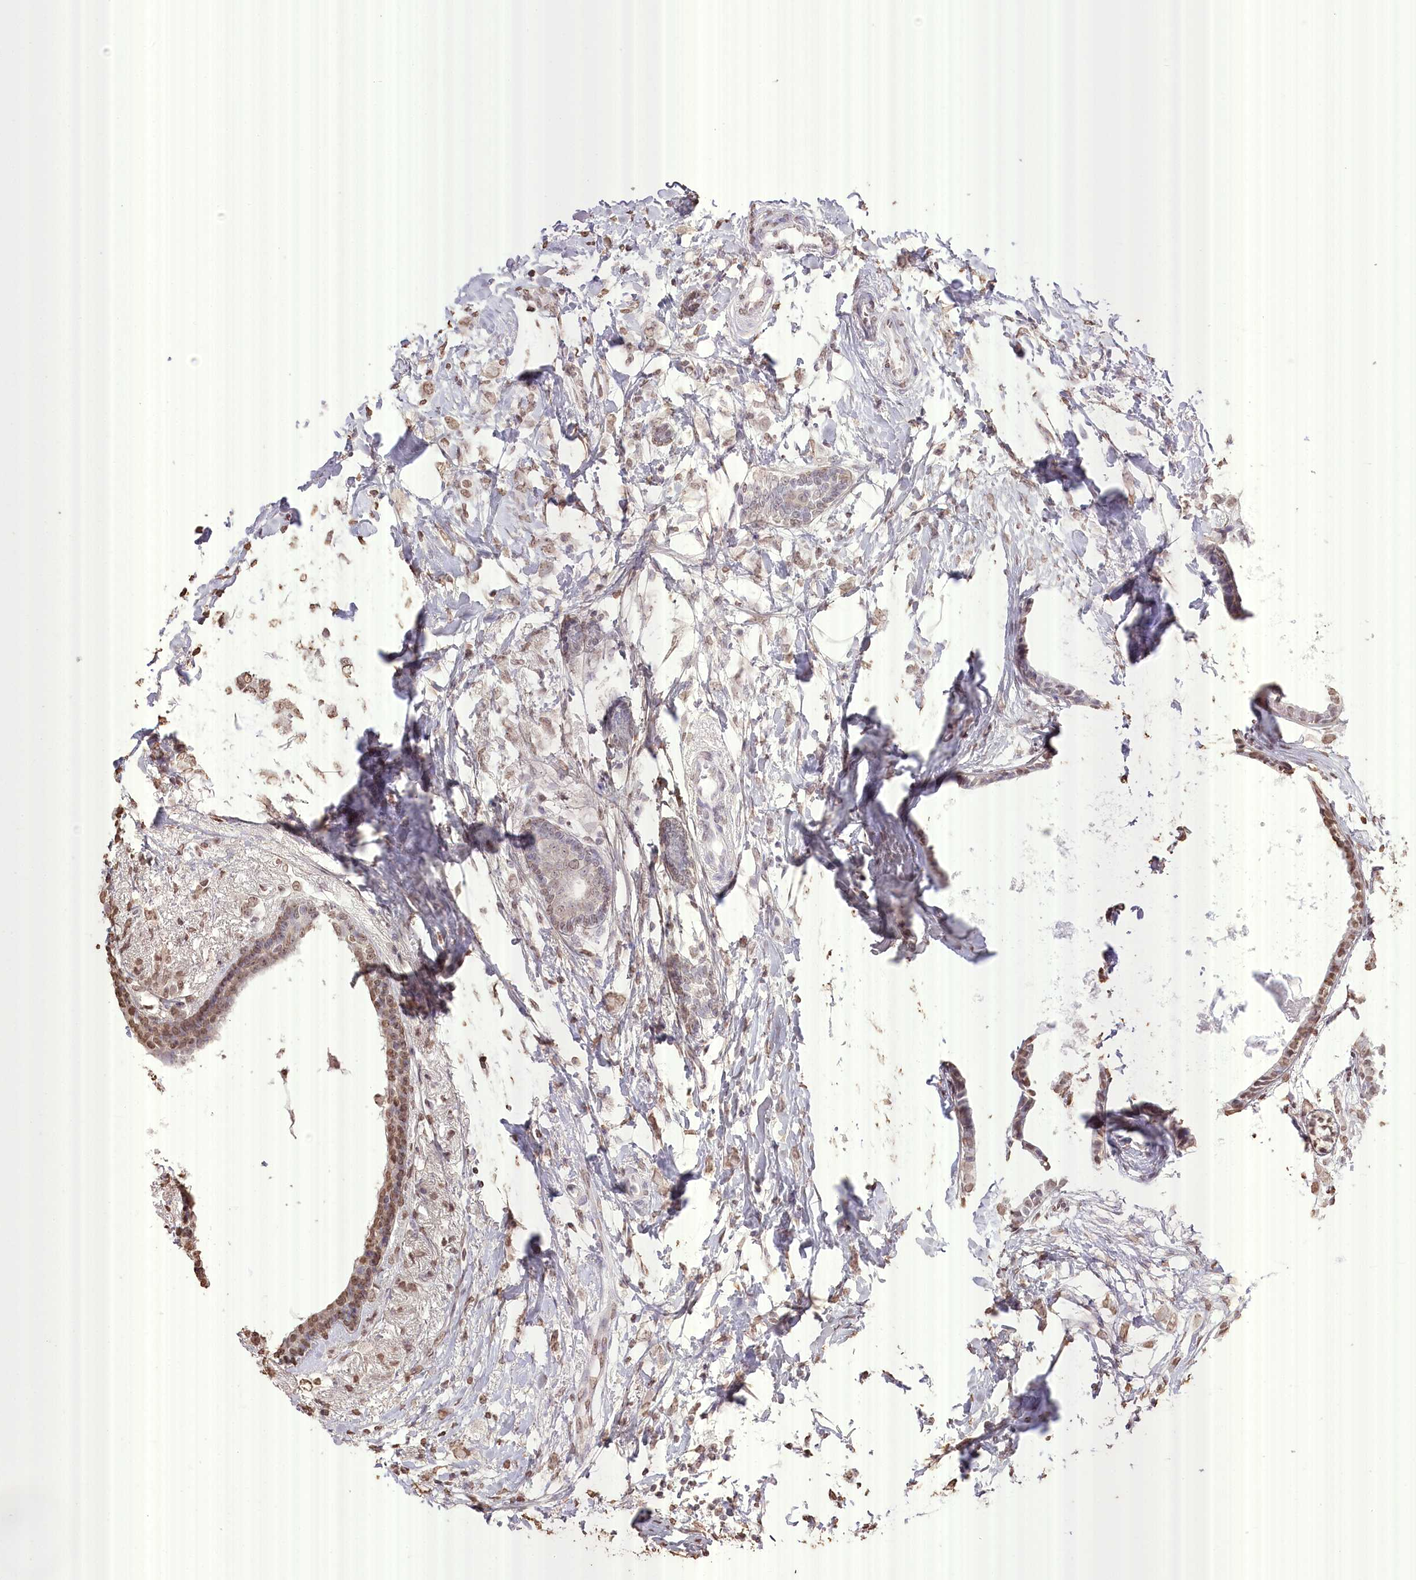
{"staining": {"intensity": "weak", "quantity": ">75%", "location": "nuclear"}, "tissue": "breast cancer", "cell_type": "Tumor cells", "image_type": "cancer", "snomed": [{"axis": "morphology", "description": "Normal tissue, NOS"}, {"axis": "morphology", "description": "Lobular carcinoma"}, {"axis": "topography", "description": "Breast"}], "caption": "A brown stain highlights weak nuclear positivity of a protein in human breast cancer tumor cells. Using DAB (3,3'-diaminobenzidine) (brown) and hematoxylin (blue) stains, captured at high magnification using brightfield microscopy.", "gene": "SLC39A10", "patient": {"sex": "female", "age": 47}}